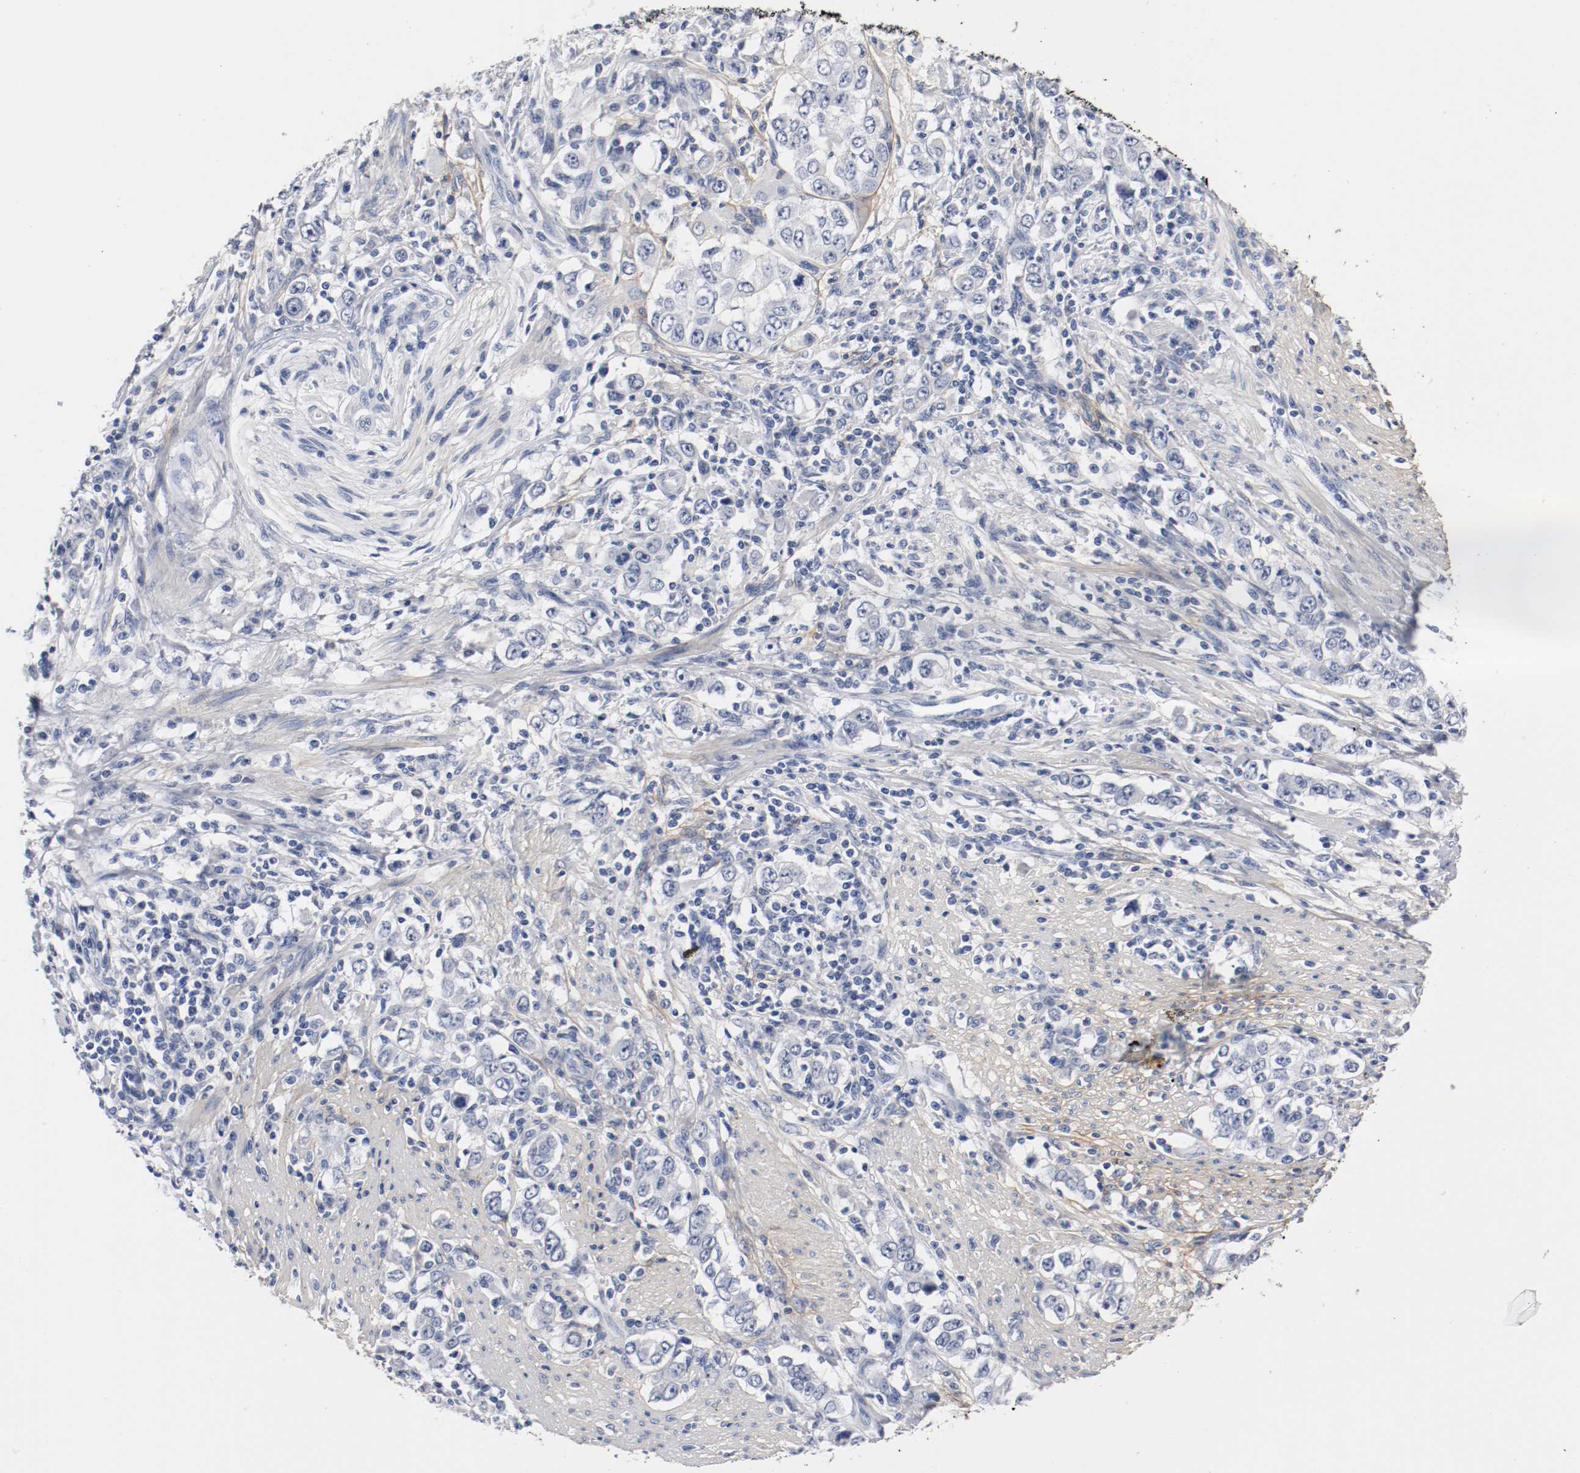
{"staining": {"intensity": "negative", "quantity": "none", "location": "none"}, "tissue": "stomach cancer", "cell_type": "Tumor cells", "image_type": "cancer", "snomed": [{"axis": "morphology", "description": "Adenocarcinoma, NOS"}, {"axis": "topography", "description": "Stomach, lower"}], "caption": "IHC of human adenocarcinoma (stomach) shows no positivity in tumor cells.", "gene": "TNC", "patient": {"sex": "female", "age": 72}}